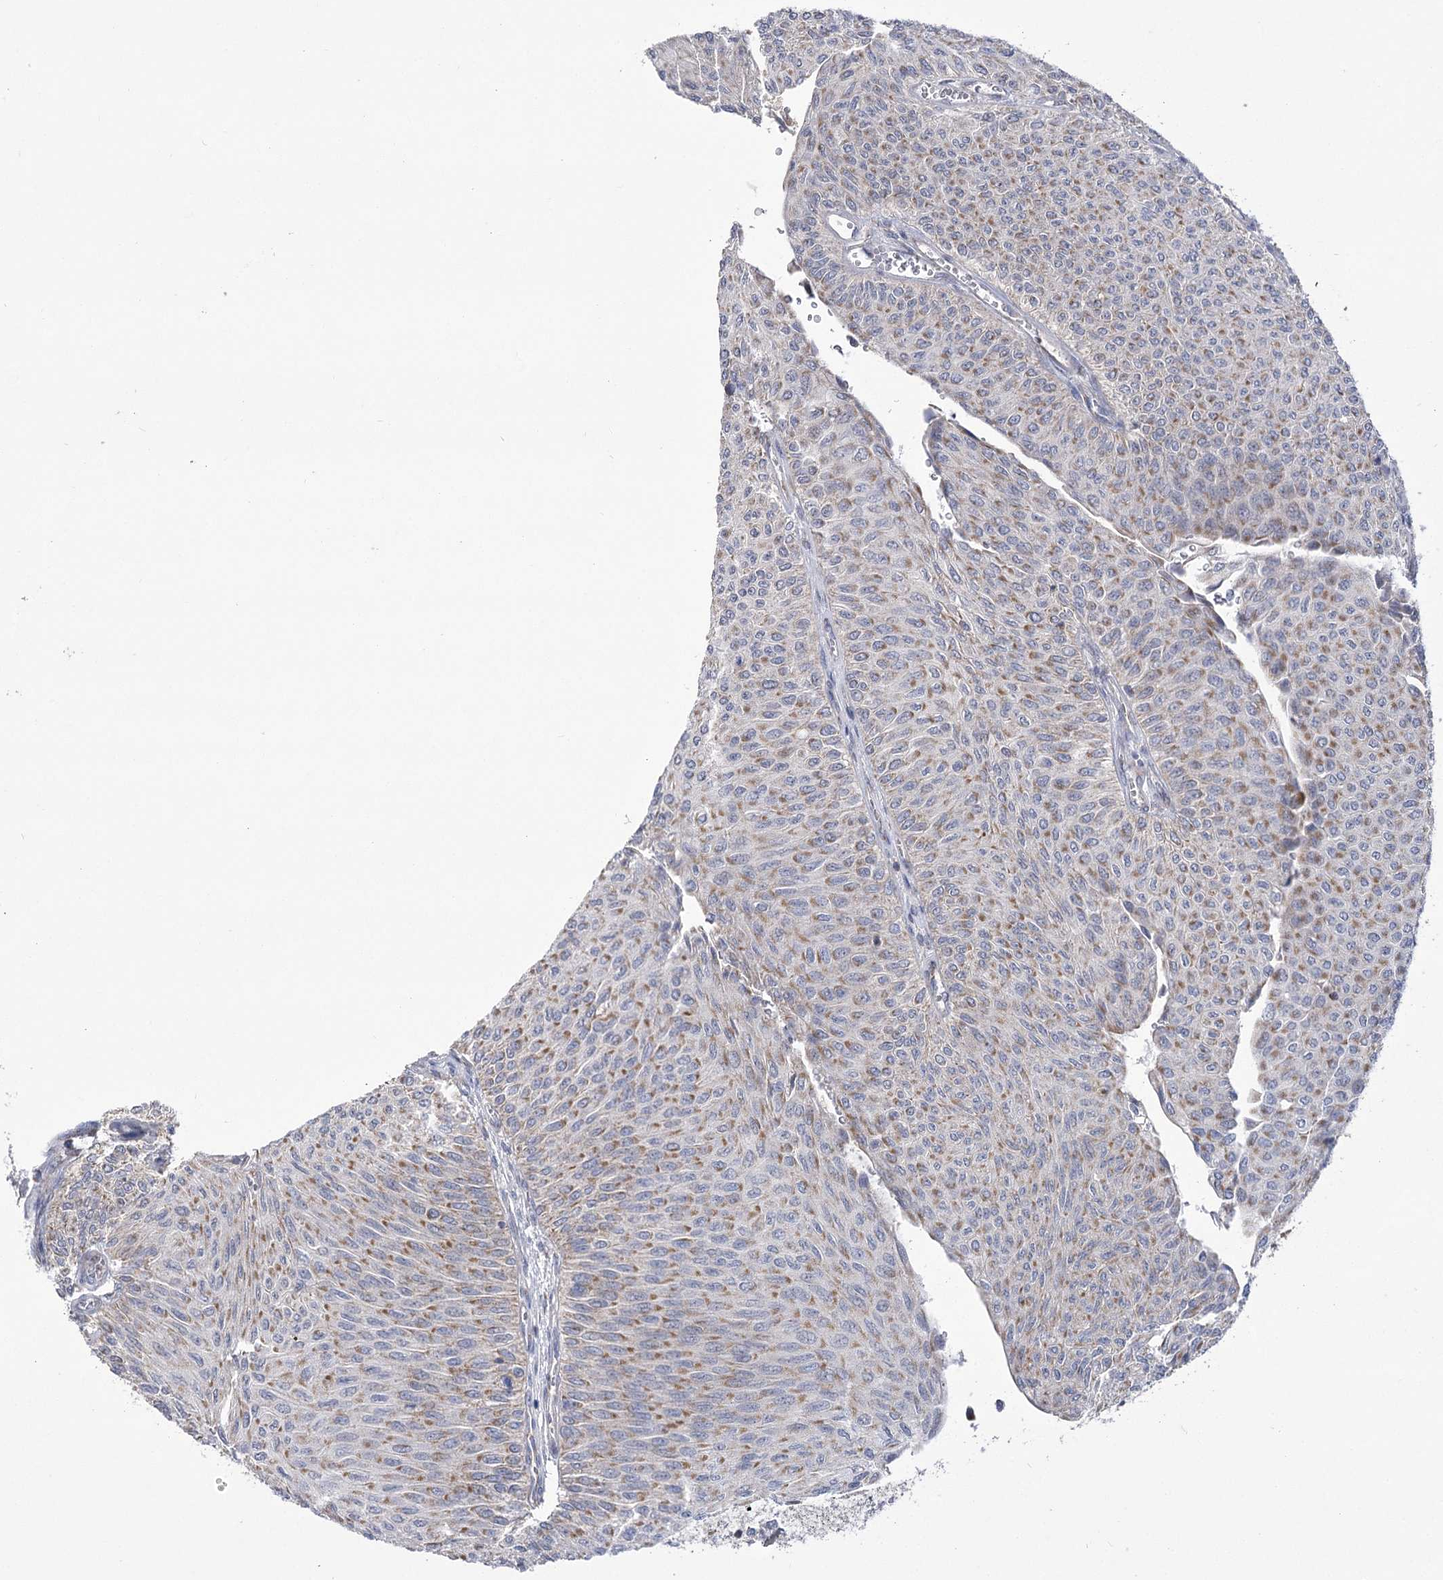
{"staining": {"intensity": "moderate", "quantity": ">75%", "location": "cytoplasmic/membranous"}, "tissue": "urothelial cancer", "cell_type": "Tumor cells", "image_type": "cancer", "snomed": [{"axis": "morphology", "description": "Urothelial carcinoma, Low grade"}, {"axis": "topography", "description": "Urinary bladder"}], "caption": "DAB (3,3'-diaminobenzidine) immunohistochemical staining of human urothelial cancer shows moderate cytoplasmic/membranous protein staining in approximately >75% of tumor cells.", "gene": "PDHB", "patient": {"sex": "male", "age": 78}}